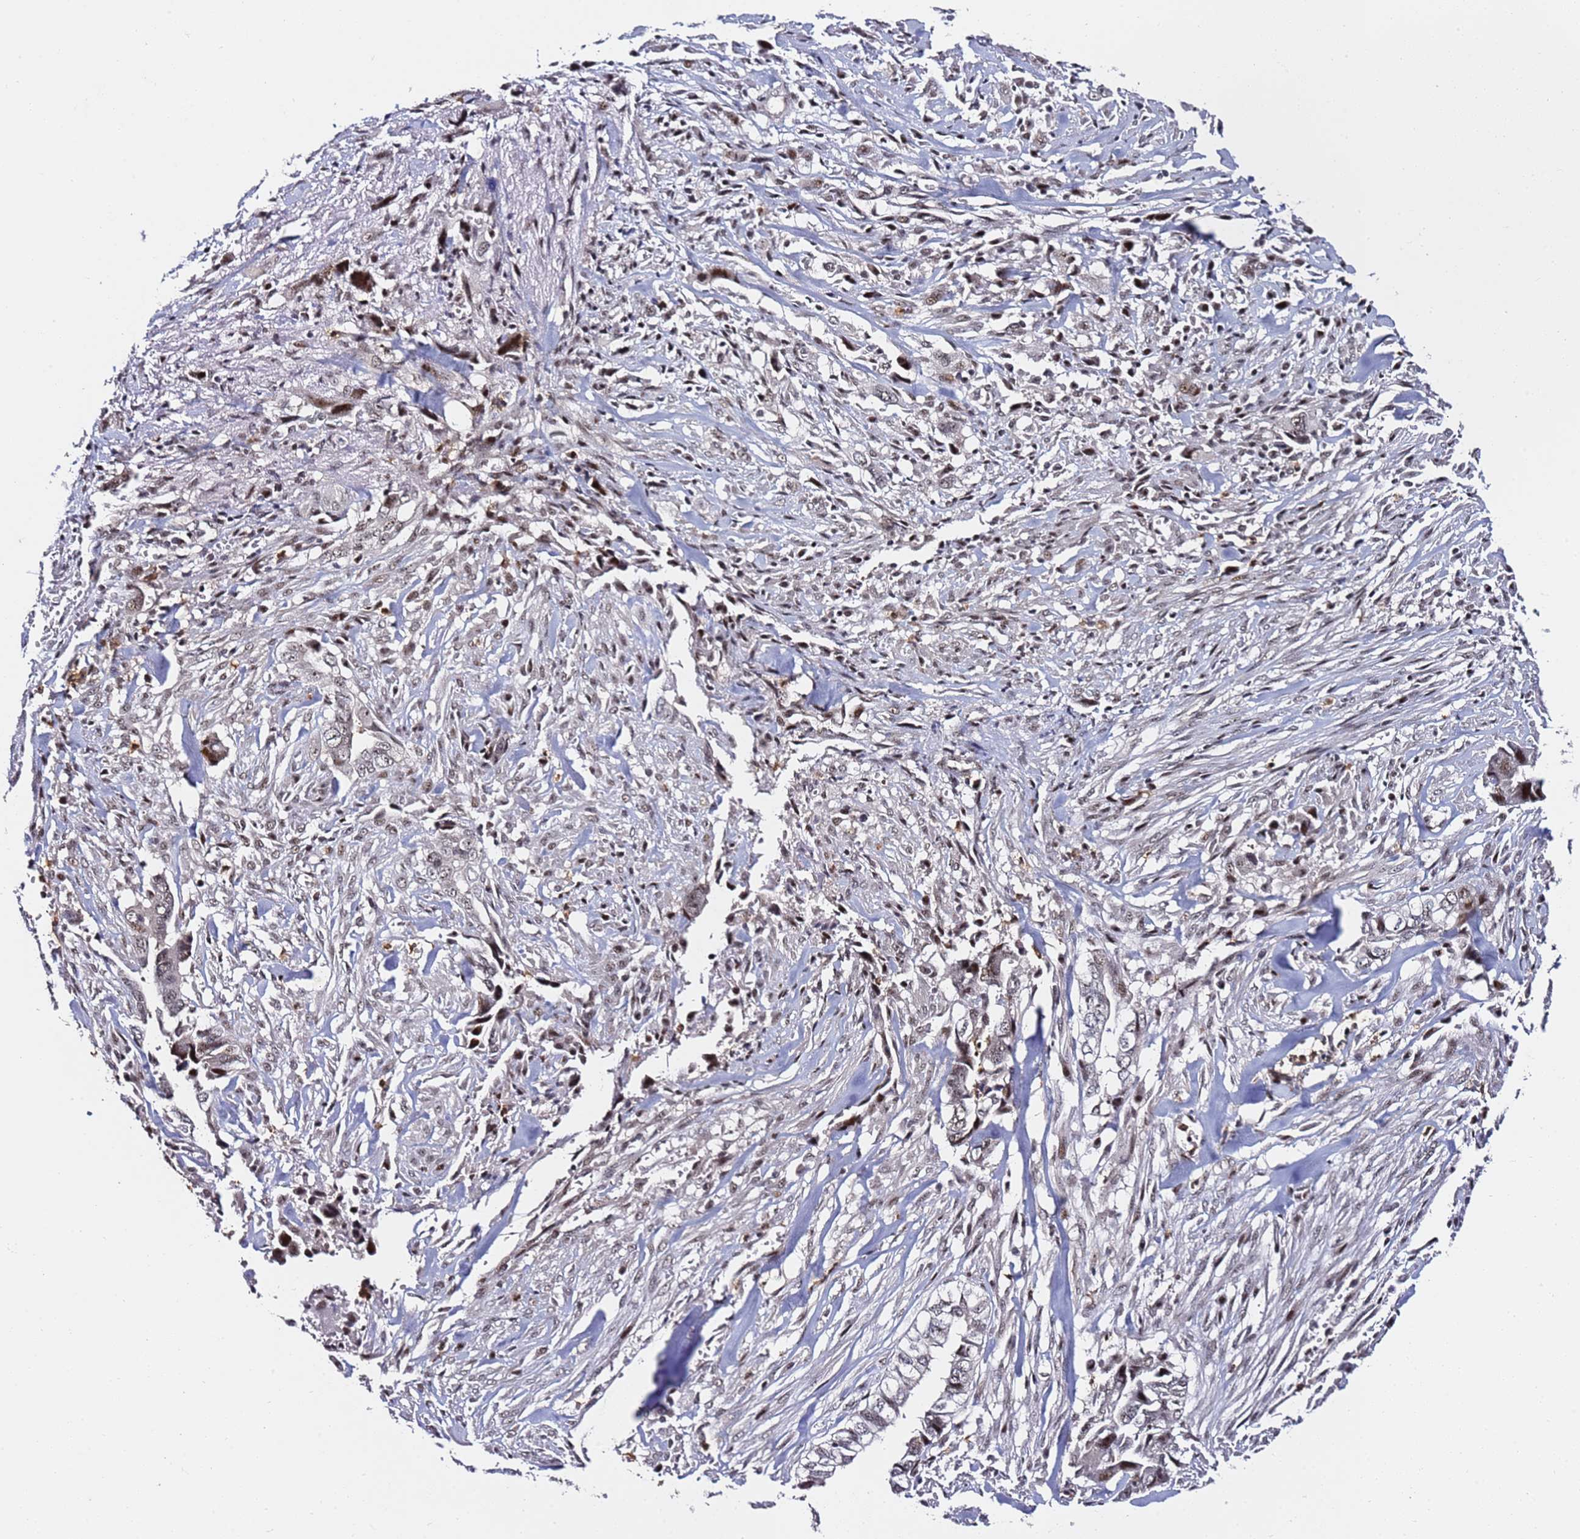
{"staining": {"intensity": "negative", "quantity": "none", "location": "none"}, "tissue": "liver cancer", "cell_type": "Tumor cells", "image_type": "cancer", "snomed": [{"axis": "morphology", "description": "Cholangiocarcinoma"}, {"axis": "topography", "description": "Liver"}], "caption": "A photomicrograph of human liver cholangiocarcinoma is negative for staining in tumor cells. Brightfield microscopy of immunohistochemistry stained with DAB (brown) and hematoxylin (blue), captured at high magnification.", "gene": "FCF1", "patient": {"sex": "female", "age": 79}}